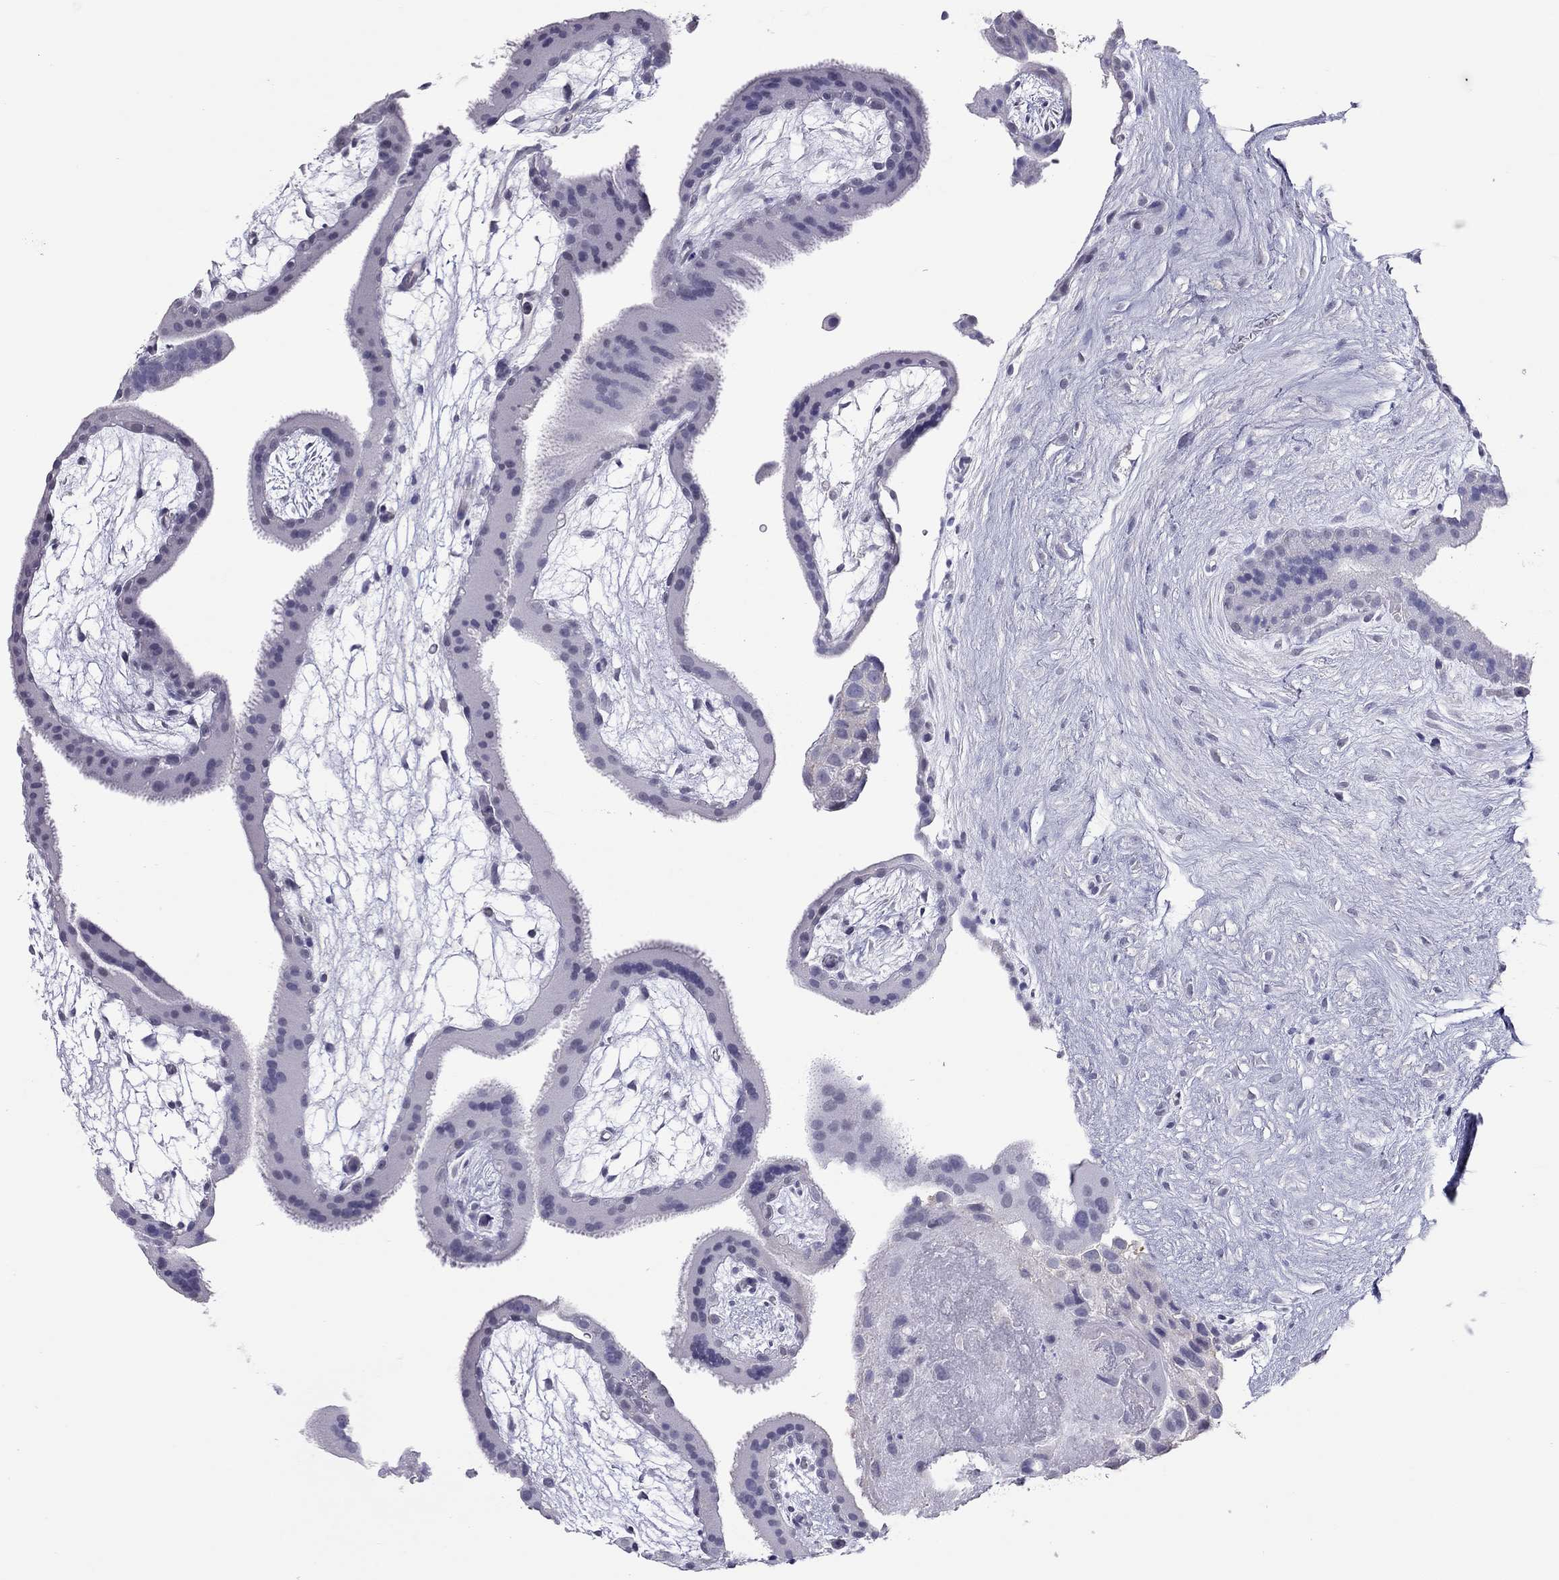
{"staining": {"intensity": "negative", "quantity": "none", "location": "none"}, "tissue": "placenta", "cell_type": "Decidual cells", "image_type": "normal", "snomed": [{"axis": "morphology", "description": "Normal tissue, NOS"}, {"axis": "topography", "description": "Placenta"}], "caption": "IHC of normal human placenta reveals no positivity in decidual cells.", "gene": "JHY", "patient": {"sex": "female", "age": 19}}